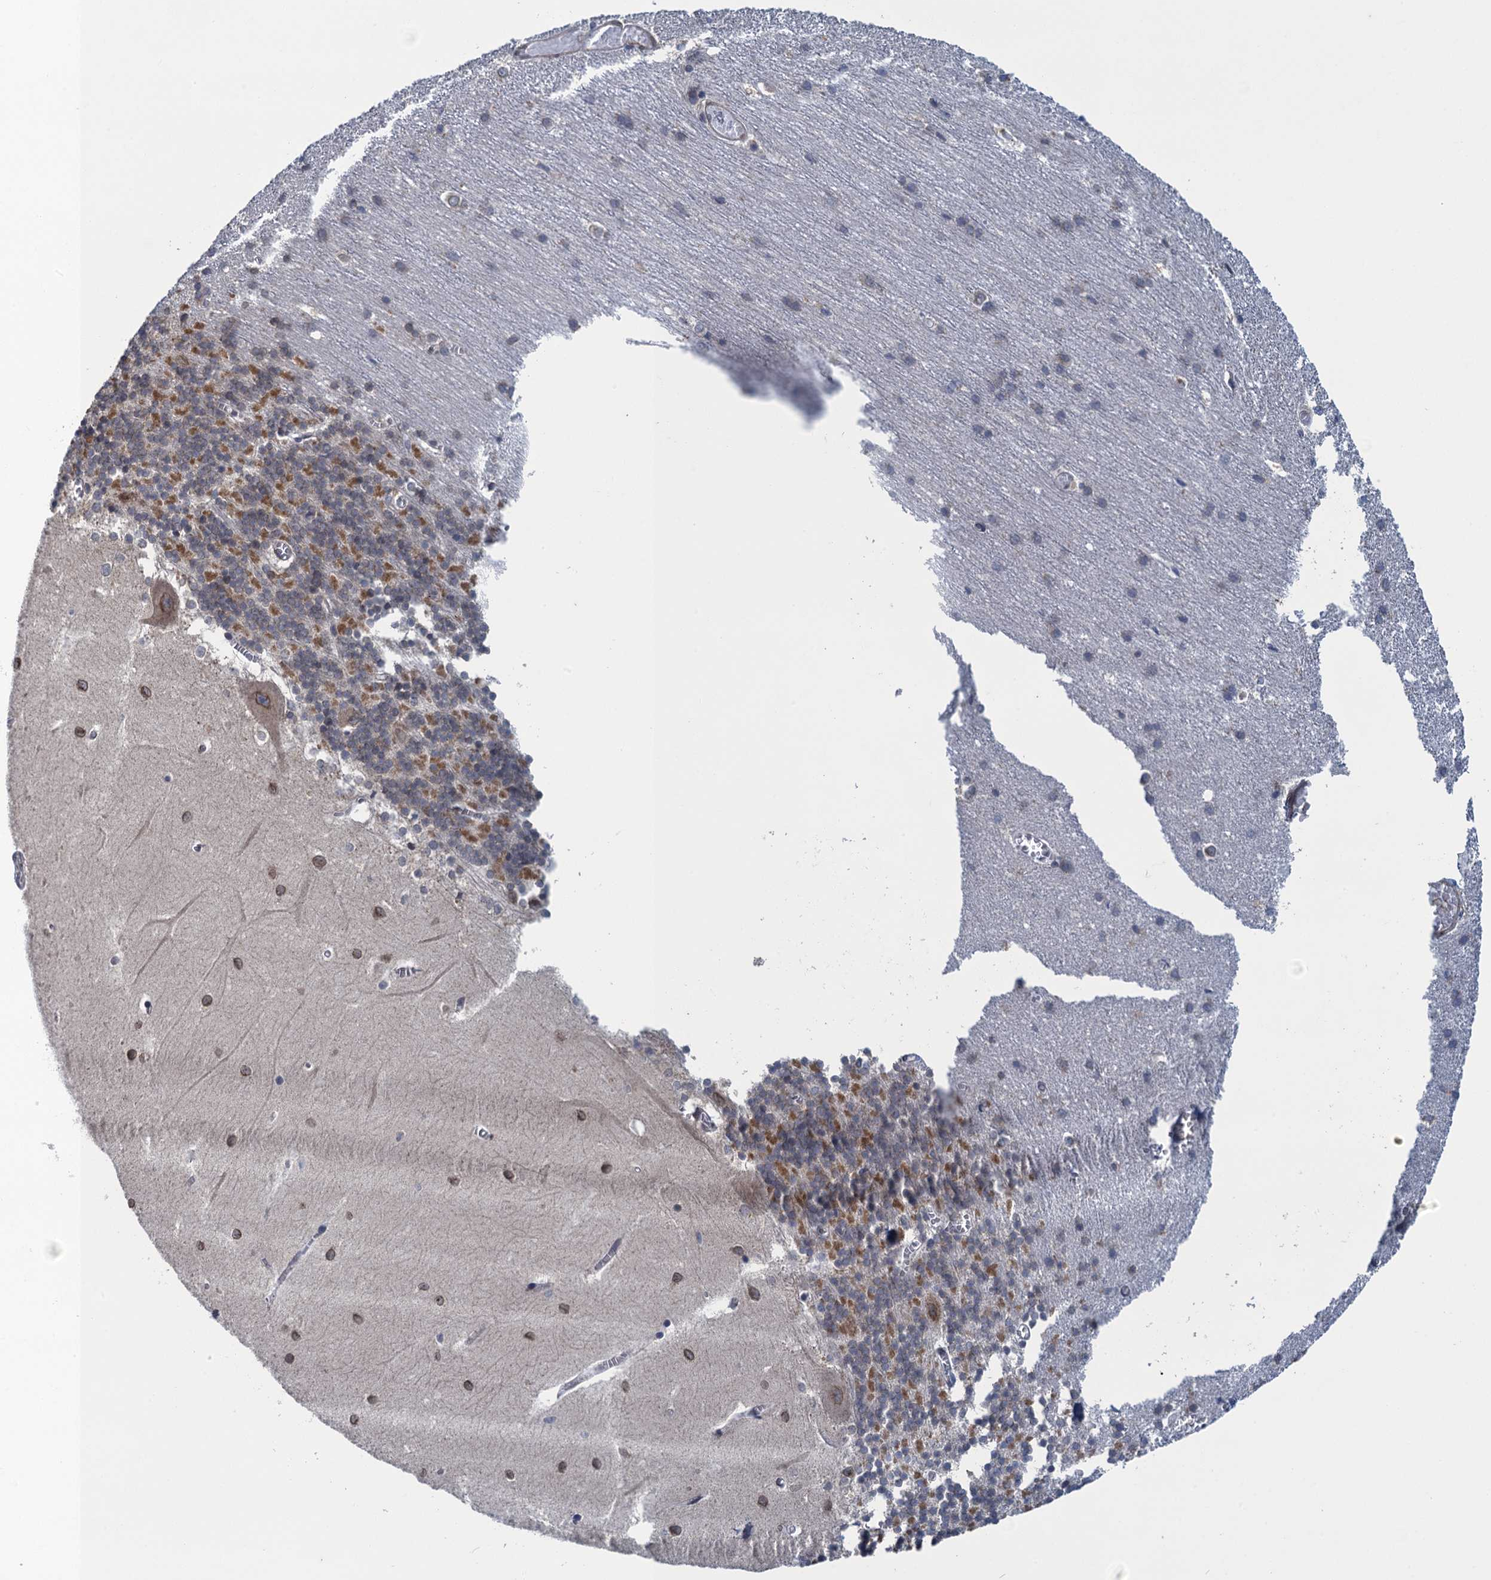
{"staining": {"intensity": "moderate", "quantity": ">75%", "location": "cytoplasmic/membranous"}, "tissue": "cerebellum", "cell_type": "Cells in granular layer", "image_type": "normal", "snomed": [{"axis": "morphology", "description": "Normal tissue, NOS"}, {"axis": "topography", "description": "Cerebellum"}], "caption": "The histopathology image reveals immunohistochemical staining of benign cerebellum. There is moderate cytoplasmic/membranous expression is appreciated in about >75% of cells in granular layer.", "gene": "CTU2", "patient": {"sex": "male", "age": 37}}